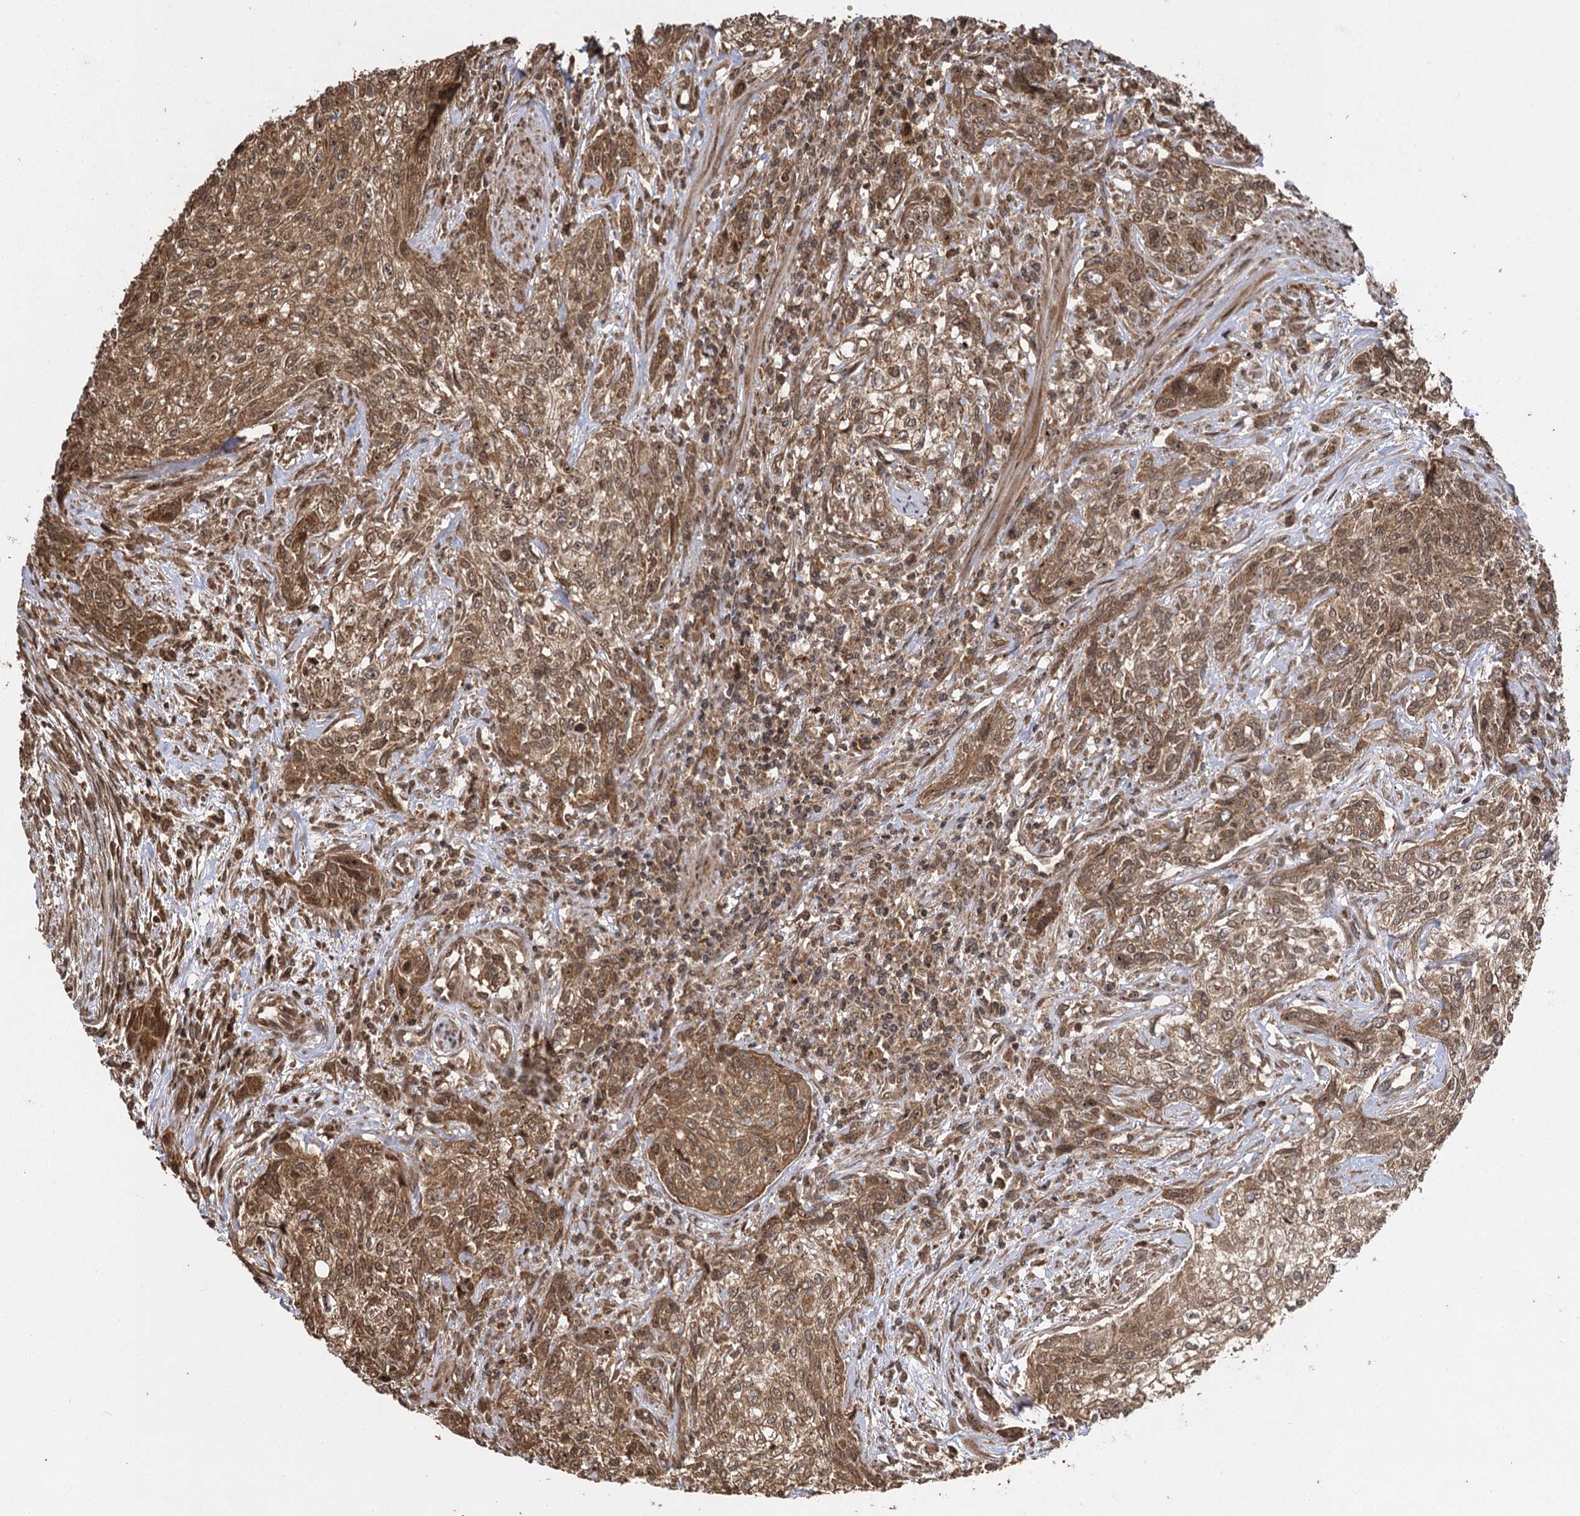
{"staining": {"intensity": "moderate", "quantity": ">75%", "location": "cytoplasmic/membranous,nuclear"}, "tissue": "urothelial cancer", "cell_type": "Tumor cells", "image_type": "cancer", "snomed": [{"axis": "morphology", "description": "Normal tissue, NOS"}, {"axis": "morphology", "description": "Urothelial carcinoma, NOS"}, {"axis": "topography", "description": "Urinary bladder"}, {"axis": "topography", "description": "Peripheral nerve tissue"}], "caption": "Transitional cell carcinoma stained with immunohistochemistry shows moderate cytoplasmic/membranous and nuclear staining in about >75% of tumor cells.", "gene": "IL11RA", "patient": {"sex": "male", "age": 35}}